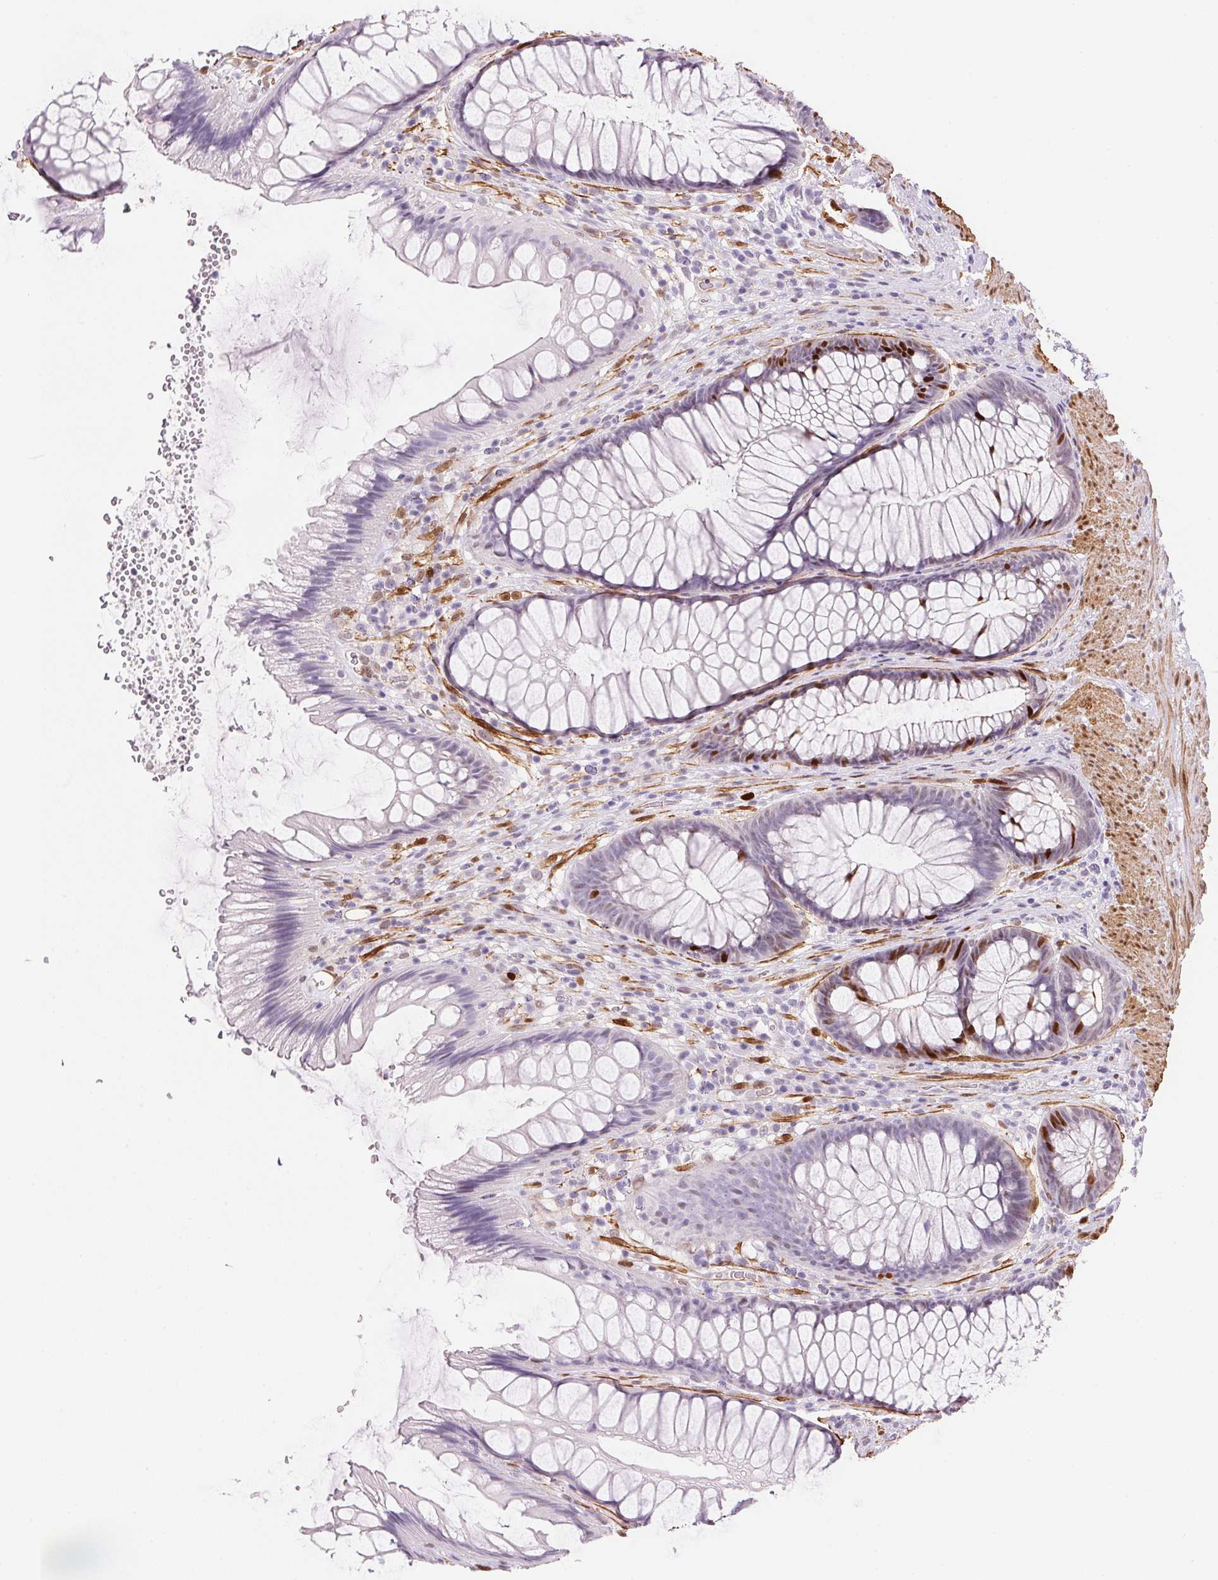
{"staining": {"intensity": "moderate", "quantity": "<25%", "location": "nuclear"}, "tissue": "rectum", "cell_type": "Glandular cells", "image_type": "normal", "snomed": [{"axis": "morphology", "description": "Normal tissue, NOS"}, {"axis": "topography", "description": "Rectum"}], "caption": "Immunohistochemical staining of normal rectum demonstrates low levels of moderate nuclear staining in approximately <25% of glandular cells. (brown staining indicates protein expression, while blue staining denotes nuclei).", "gene": "SMTN", "patient": {"sex": "male", "age": 53}}